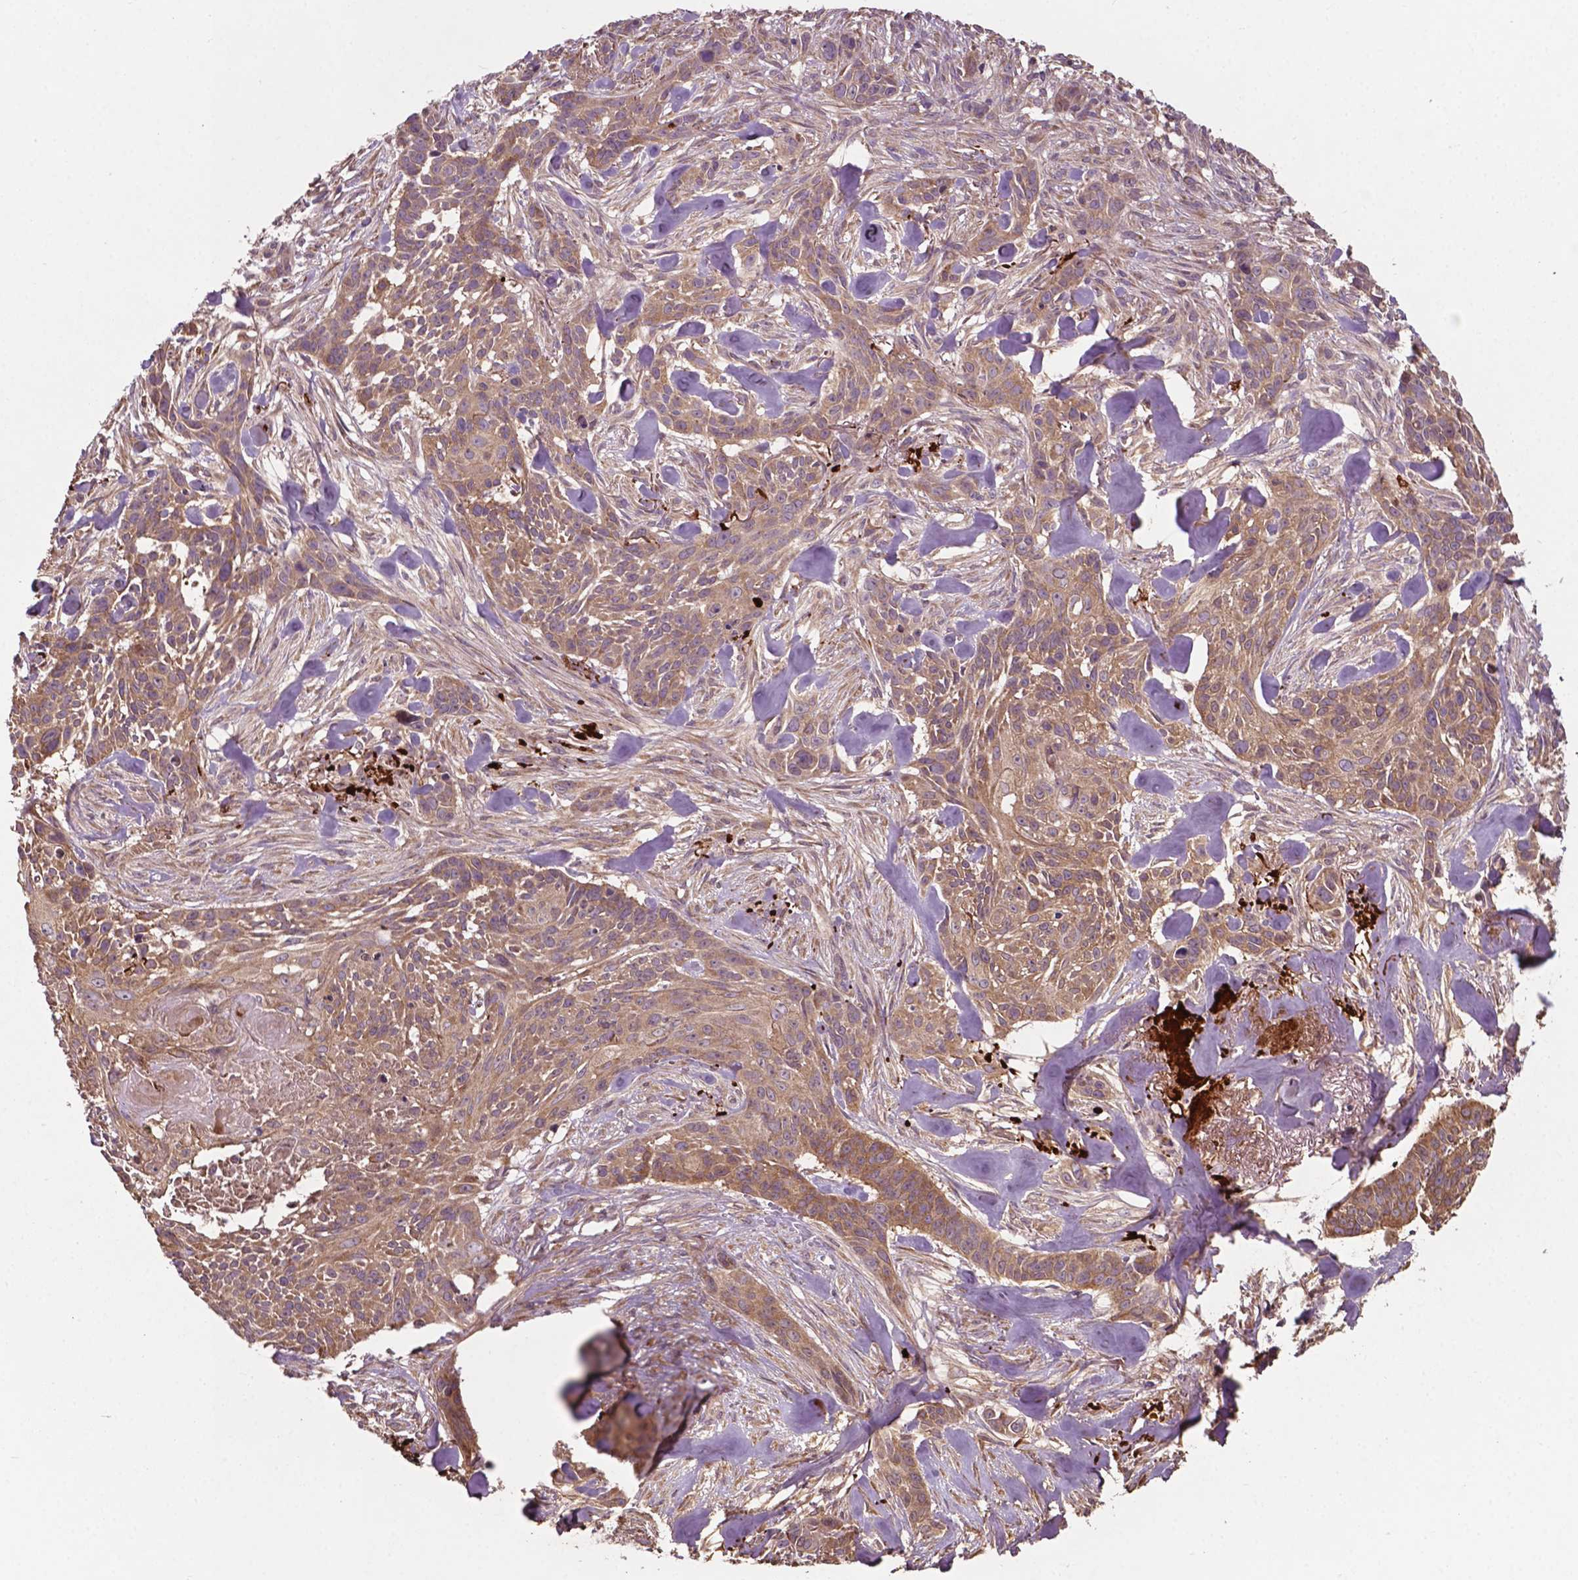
{"staining": {"intensity": "moderate", "quantity": ">75%", "location": "cytoplasmic/membranous"}, "tissue": "skin cancer", "cell_type": "Tumor cells", "image_type": "cancer", "snomed": [{"axis": "morphology", "description": "Basal cell carcinoma"}, {"axis": "topography", "description": "Skin"}], "caption": "Brown immunohistochemical staining in skin basal cell carcinoma demonstrates moderate cytoplasmic/membranous staining in approximately >75% of tumor cells. (DAB (3,3'-diaminobenzidine) IHC with brightfield microscopy, high magnification).", "gene": "GJA9", "patient": {"sex": "male", "age": 87}}